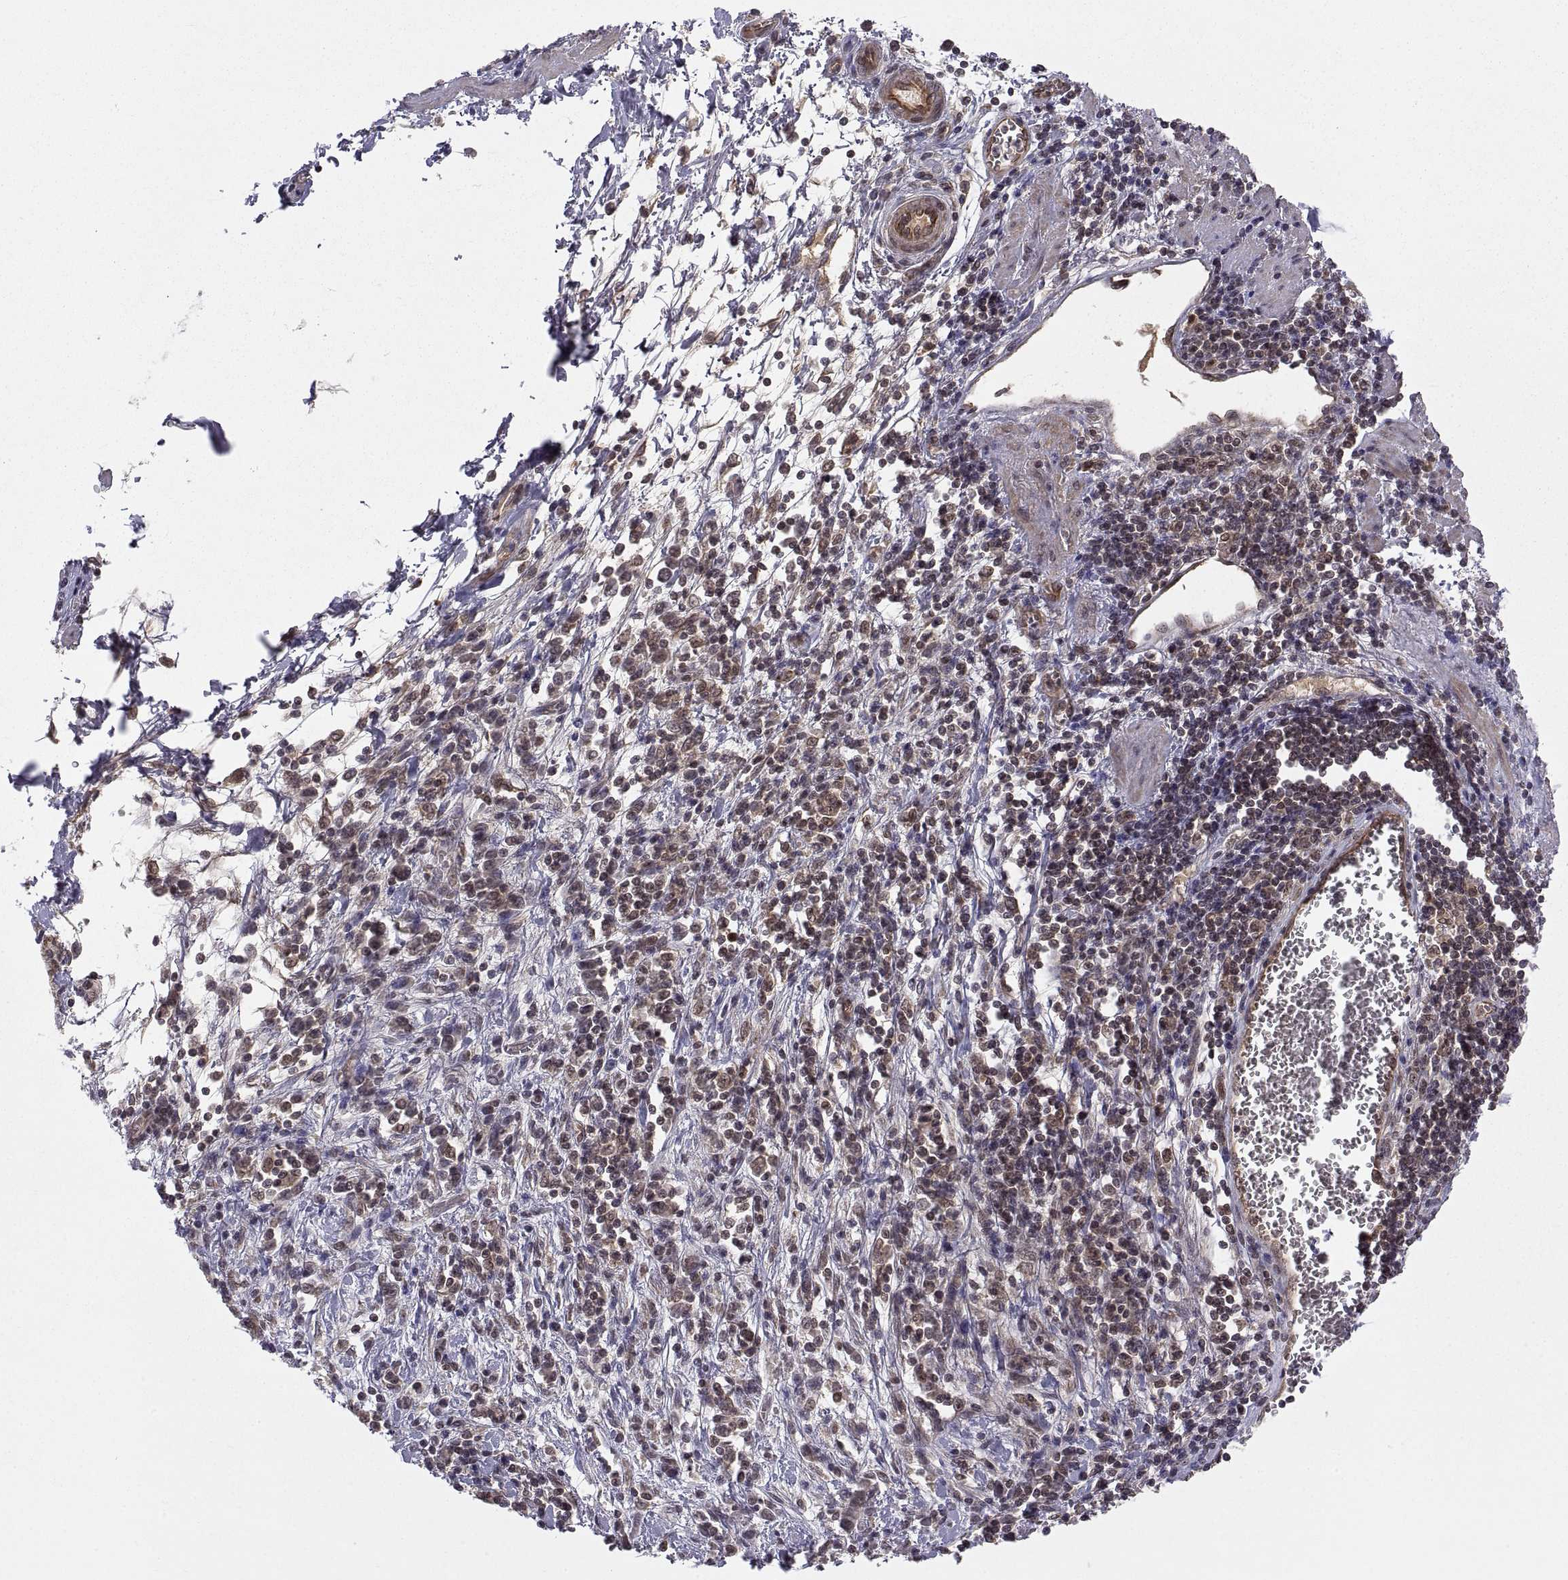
{"staining": {"intensity": "weak", "quantity": "25%-75%", "location": "cytoplasmic/membranous"}, "tissue": "stomach cancer", "cell_type": "Tumor cells", "image_type": "cancer", "snomed": [{"axis": "morphology", "description": "Adenocarcinoma, NOS"}, {"axis": "topography", "description": "Stomach"}], "caption": "Immunohistochemical staining of stomach cancer (adenocarcinoma) exhibits low levels of weak cytoplasmic/membranous positivity in approximately 25%-75% of tumor cells.", "gene": "ABL2", "patient": {"sex": "female", "age": 57}}